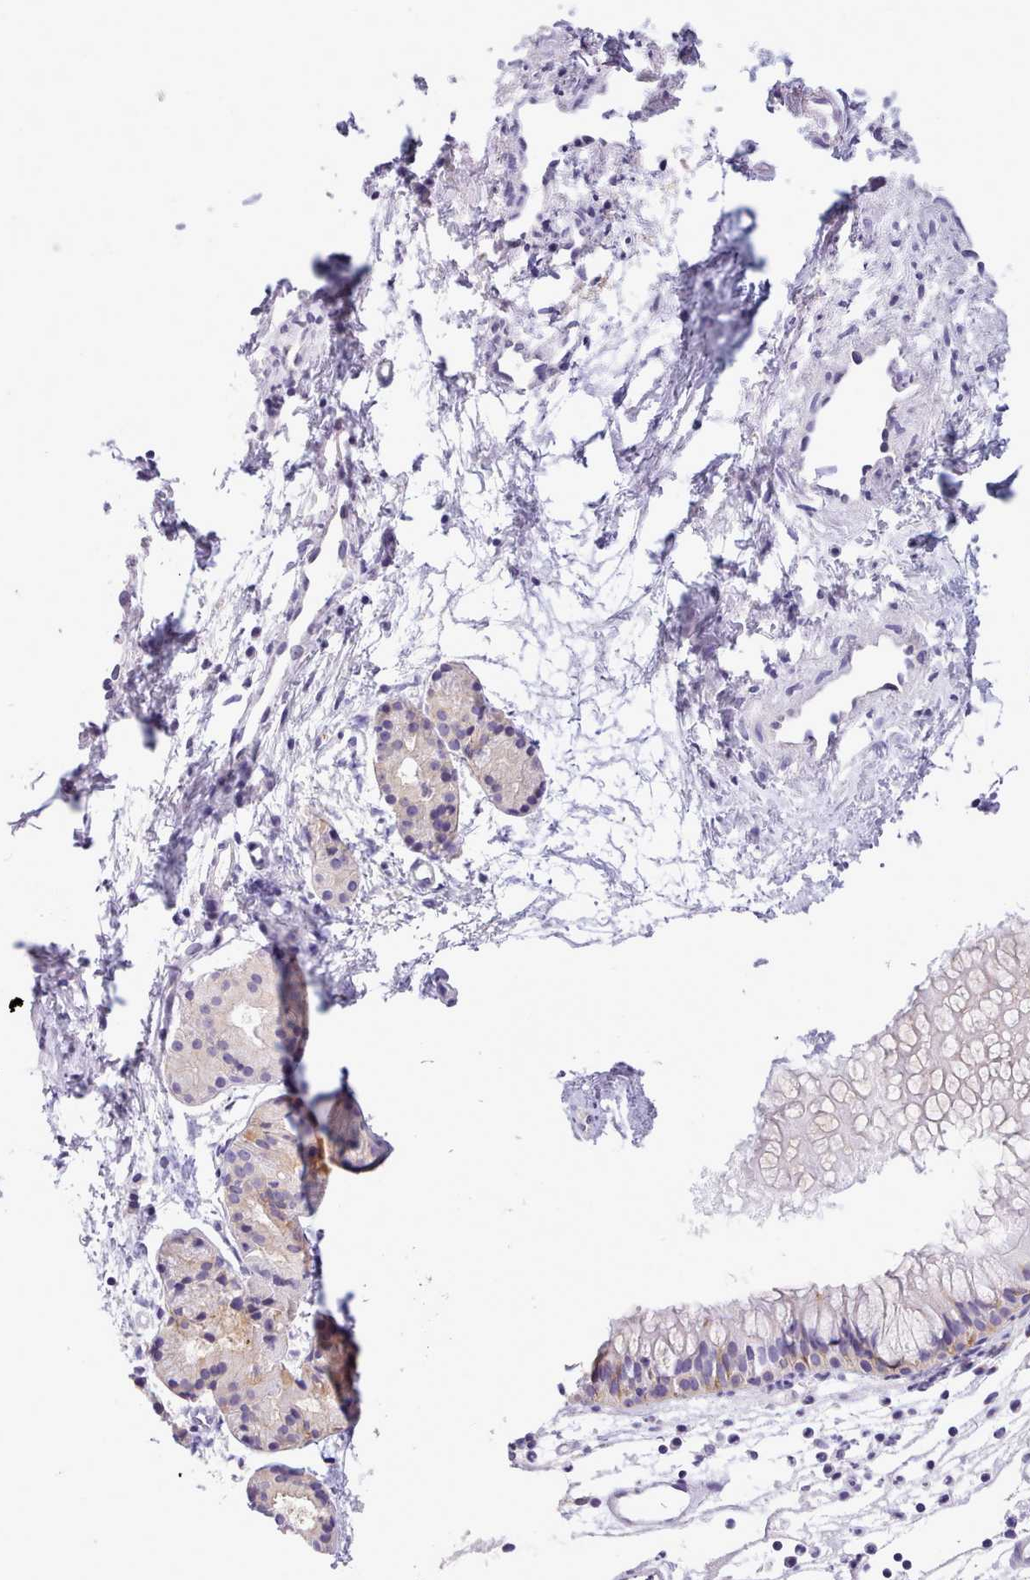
{"staining": {"intensity": "weak", "quantity": "<25%", "location": "cytoplasmic/membranous"}, "tissue": "nasopharynx", "cell_type": "Respiratory epithelial cells", "image_type": "normal", "snomed": [{"axis": "morphology", "description": "Normal tissue, NOS"}, {"axis": "topography", "description": "Nasopharynx"}], "caption": "Nasopharynx stained for a protein using immunohistochemistry shows no expression respiratory epithelial cells.", "gene": "CYP2A13", "patient": {"sex": "male", "age": 82}}